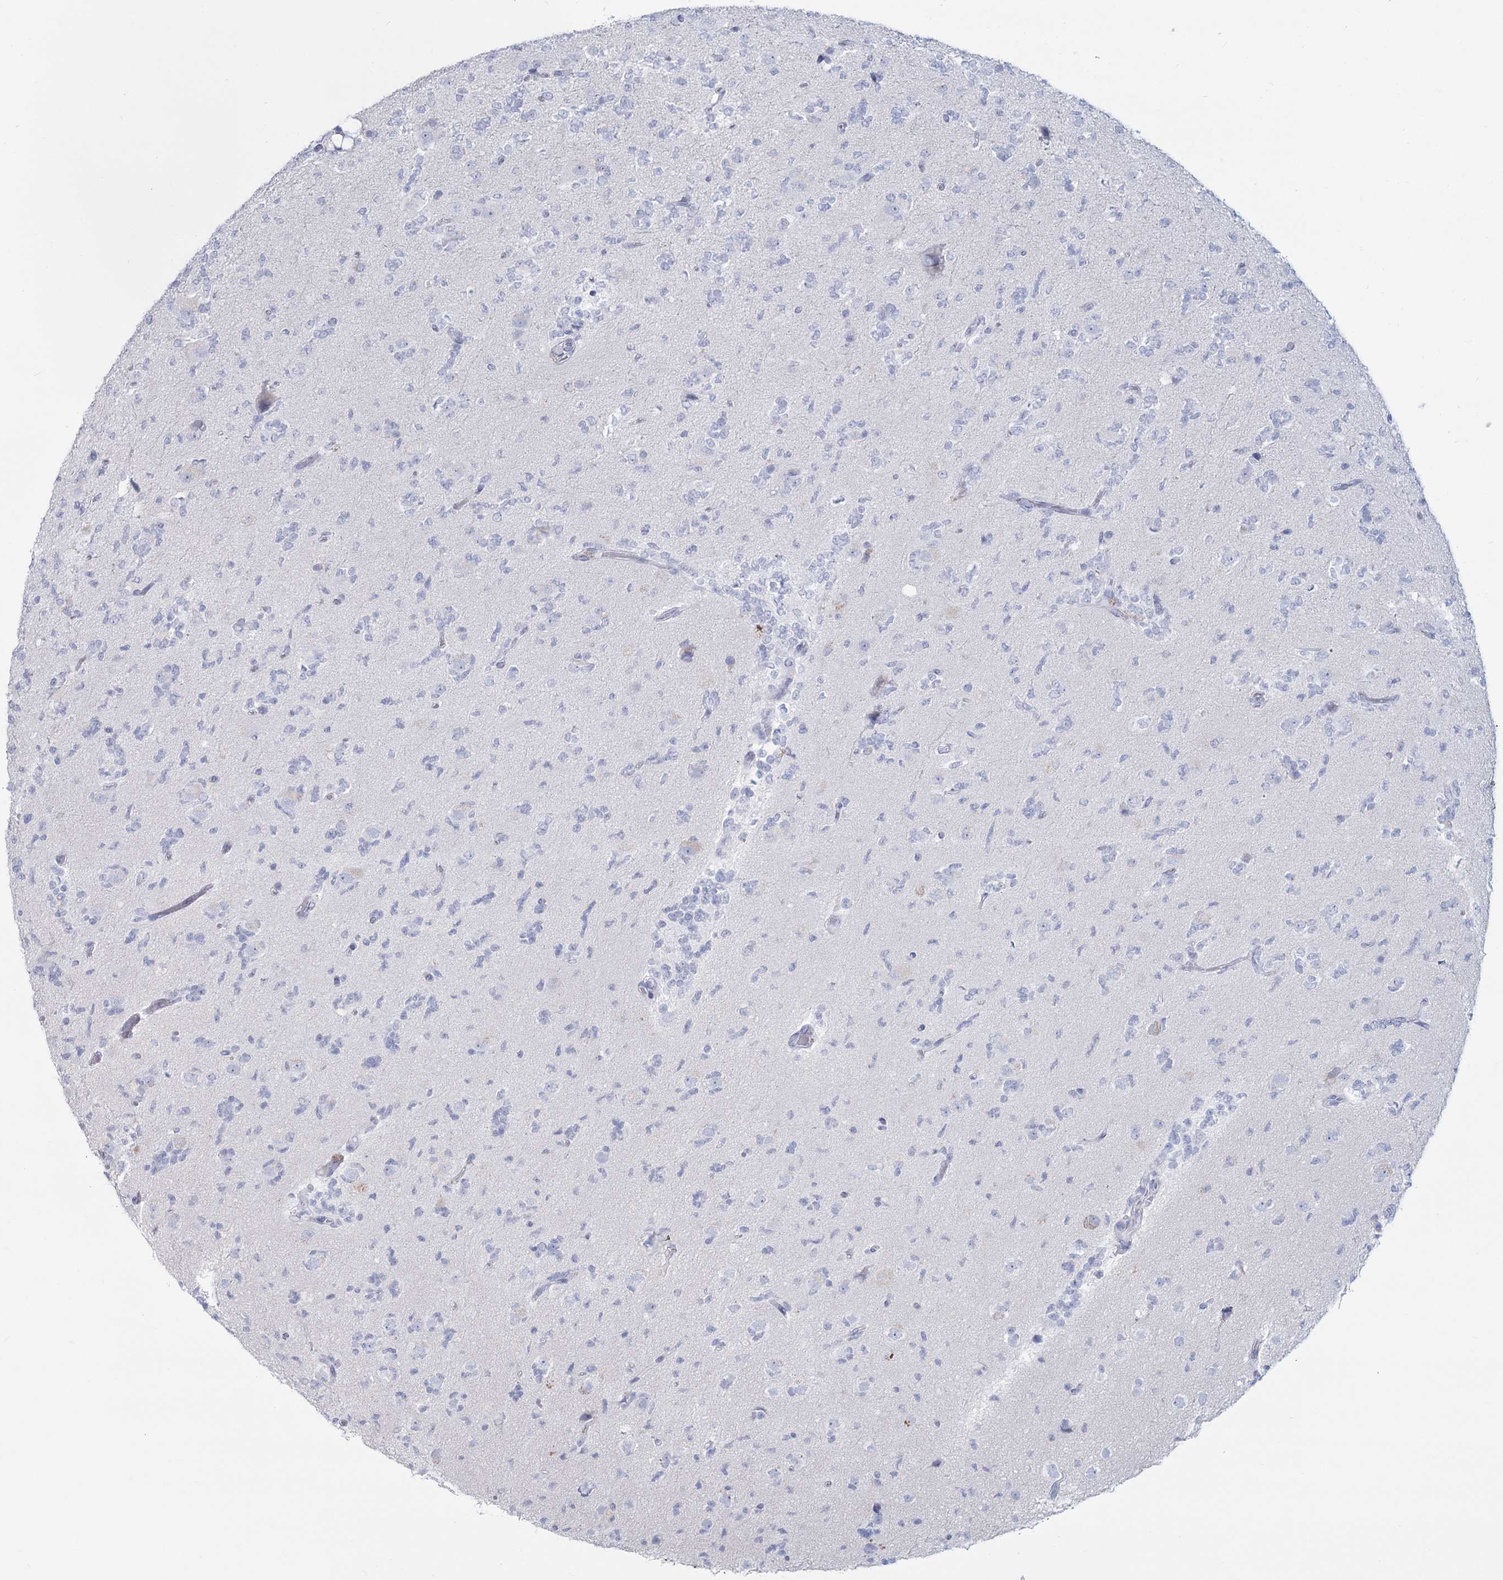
{"staining": {"intensity": "negative", "quantity": "none", "location": "none"}, "tissue": "glioma", "cell_type": "Tumor cells", "image_type": "cancer", "snomed": [{"axis": "morphology", "description": "Glioma, malignant, High grade"}, {"axis": "topography", "description": "Brain"}], "caption": "This photomicrograph is of glioma stained with immunohistochemistry (IHC) to label a protein in brown with the nuclei are counter-stained blue. There is no positivity in tumor cells.", "gene": "SLC6A19", "patient": {"sex": "female", "age": 62}}